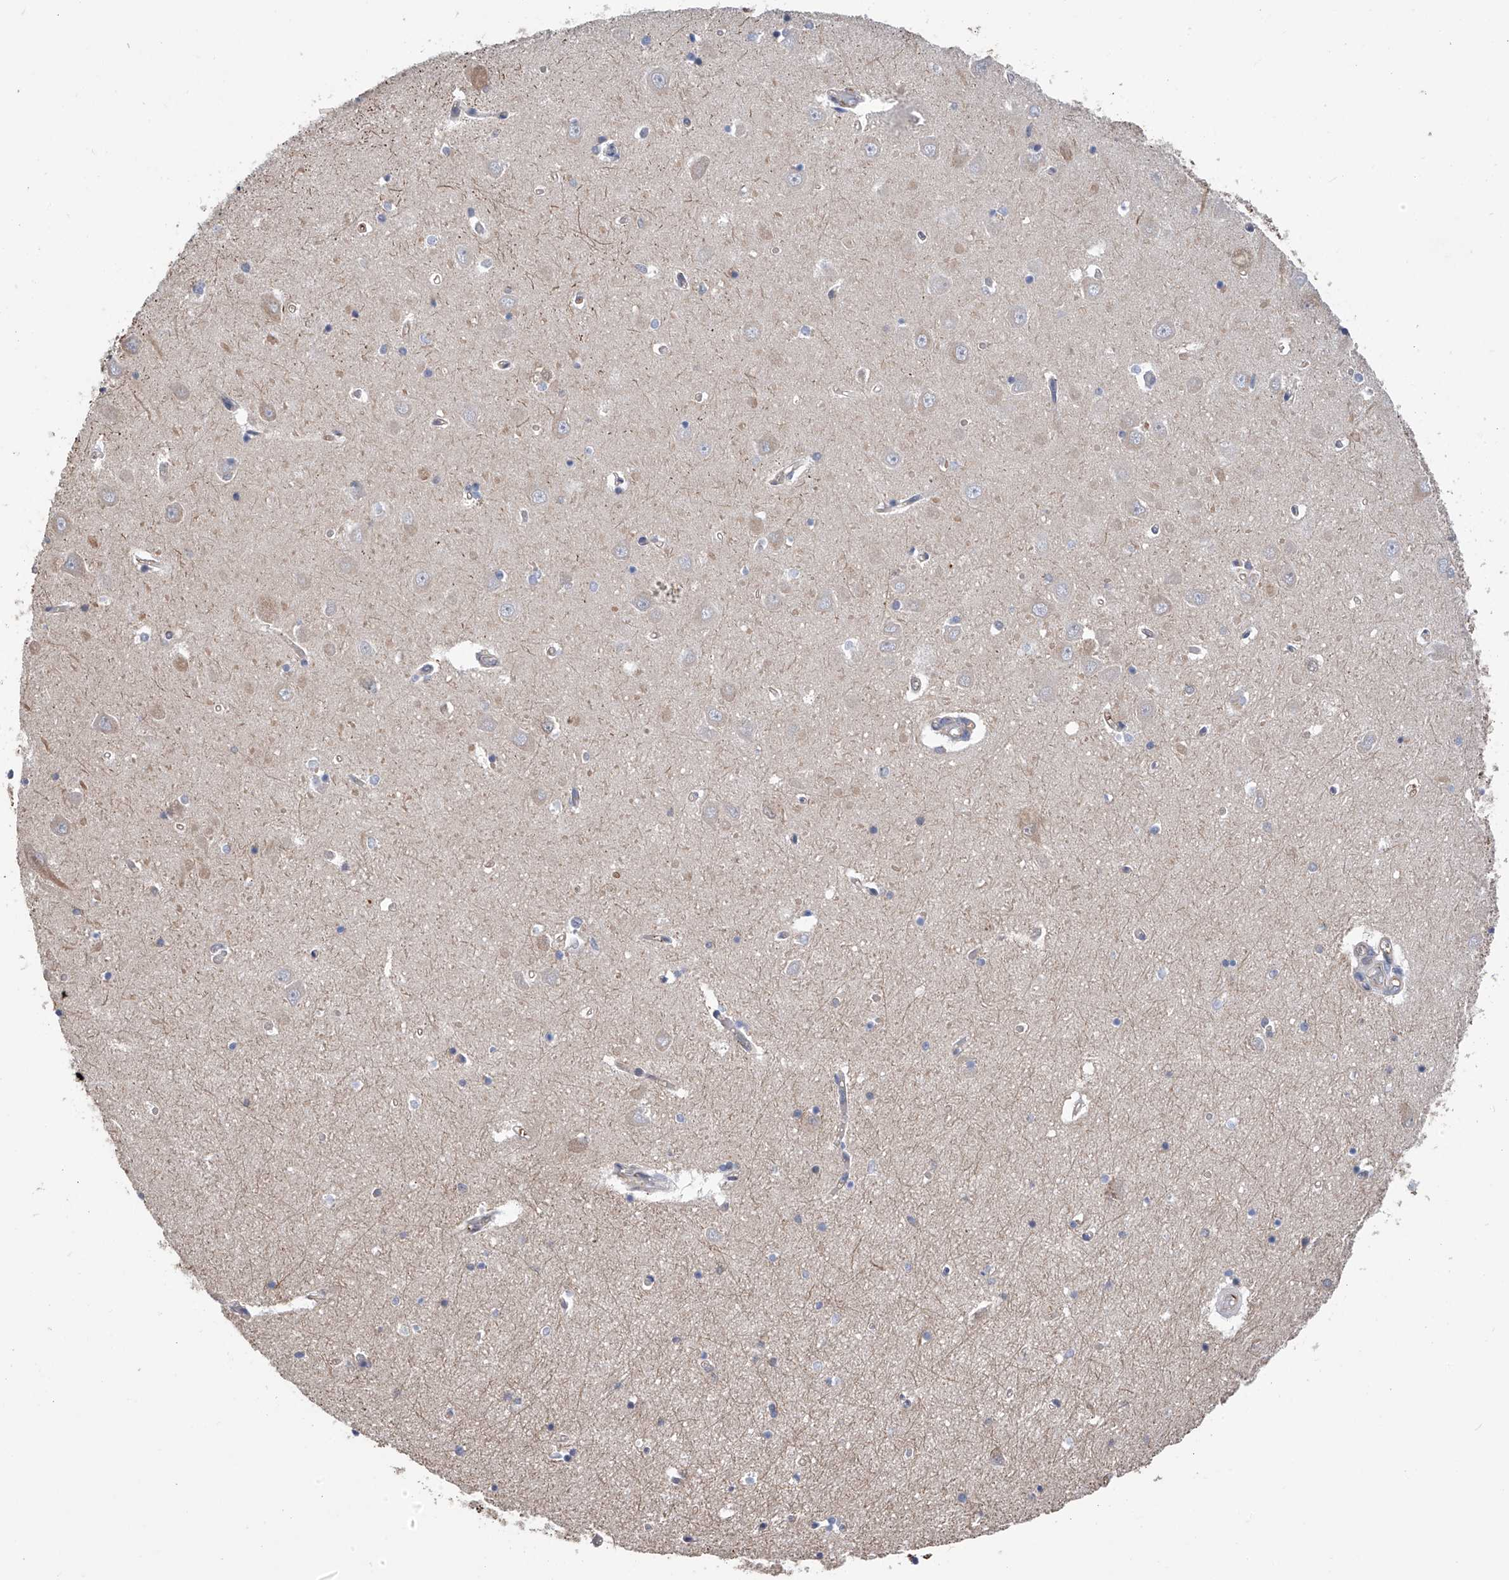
{"staining": {"intensity": "weak", "quantity": "<25%", "location": "cytoplasmic/membranous"}, "tissue": "hippocampus", "cell_type": "Glial cells", "image_type": "normal", "snomed": [{"axis": "morphology", "description": "Normal tissue, NOS"}, {"axis": "topography", "description": "Hippocampus"}], "caption": "IHC histopathology image of unremarkable hippocampus: hippocampus stained with DAB shows no significant protein expression in glial cells.", "gene": "NUDT17", "patient": {"sex": "male", "age": 70}}